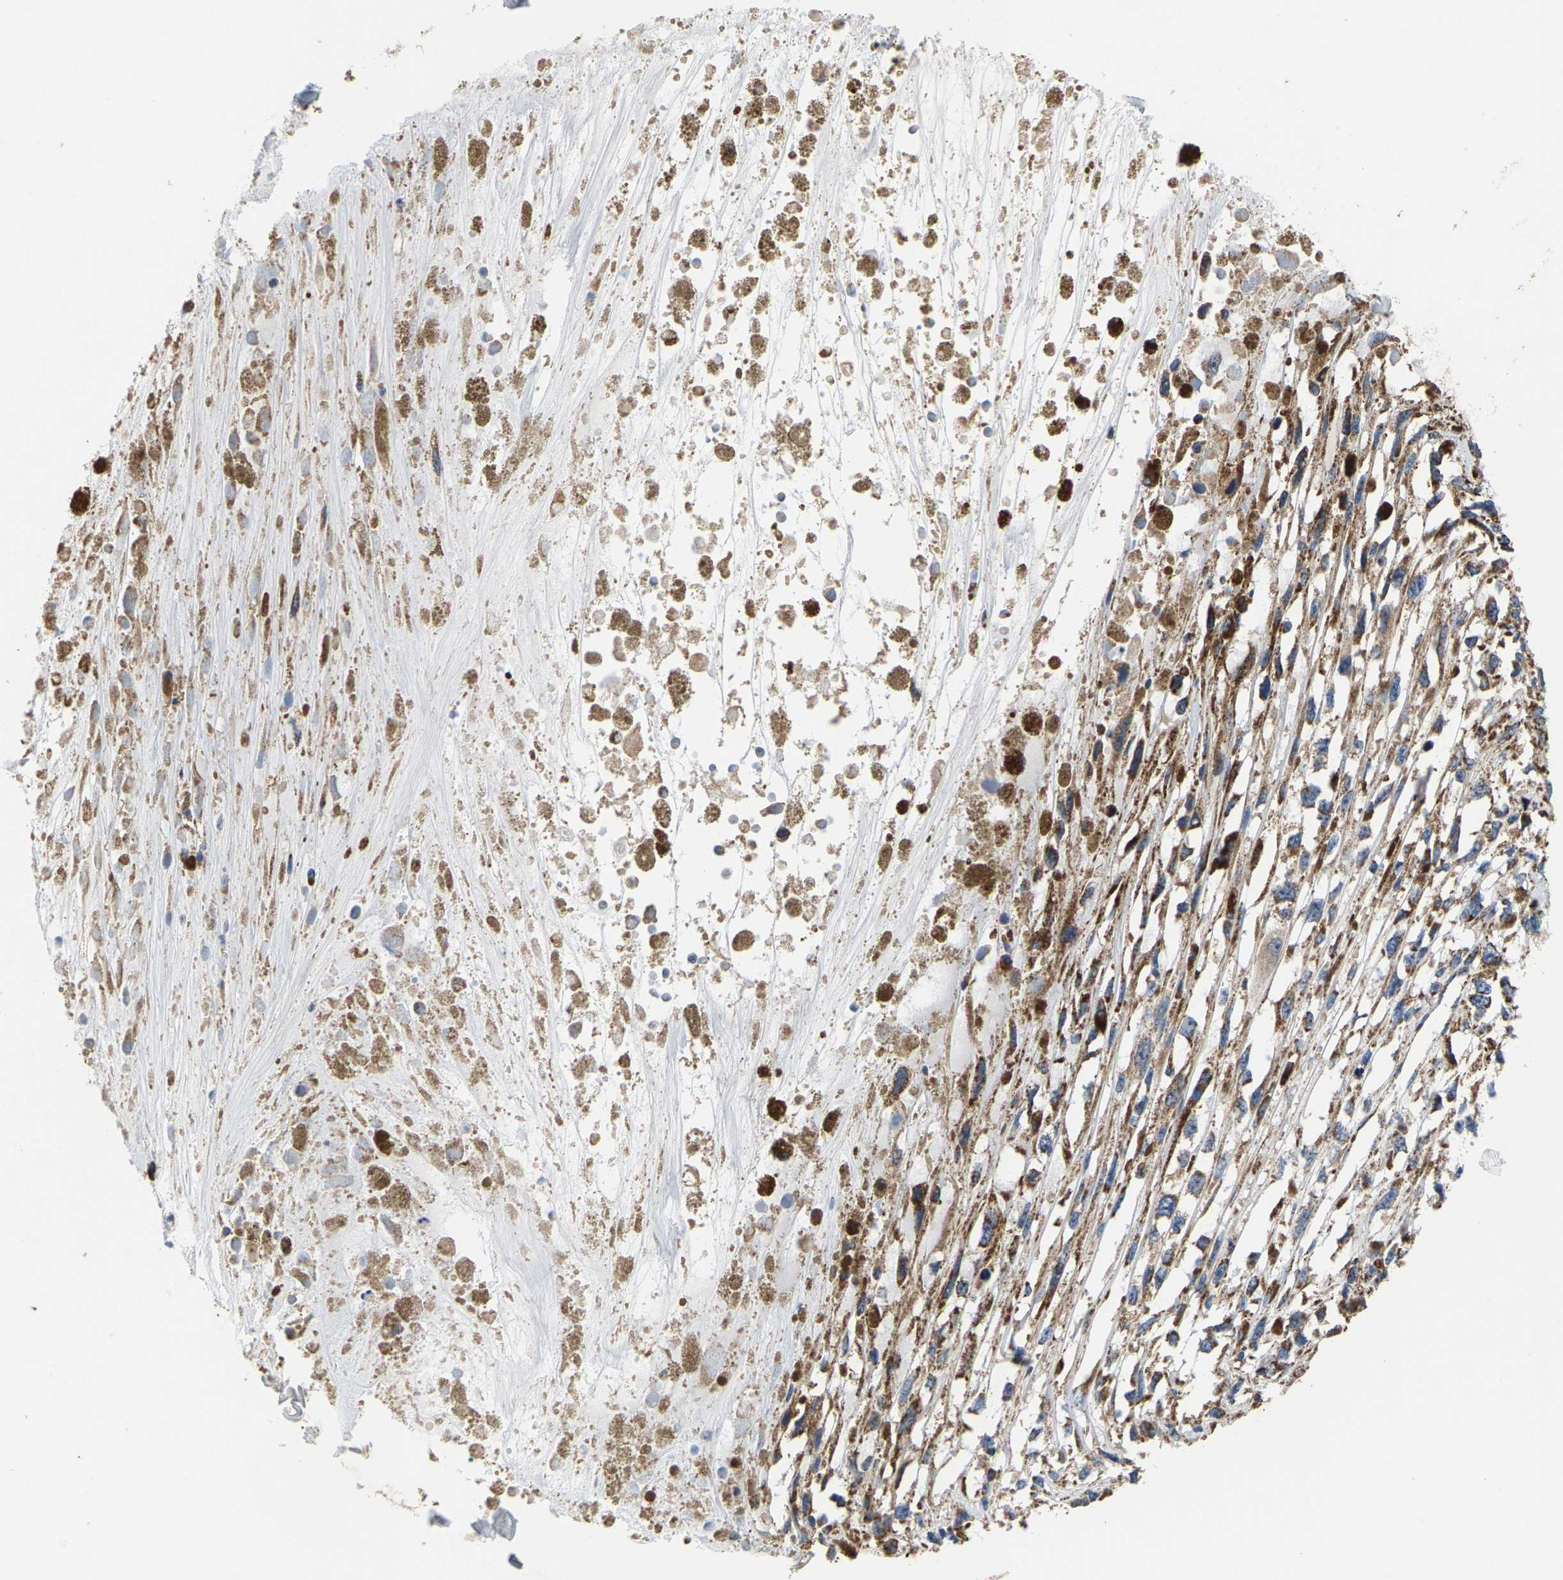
{"staining": {"intensity": "moderate", "quantity": ">75%", "location": "cytoplasmic/membranous"}, "tissue": "melanoma", "cell_type": "Tumor cells", "image_type": "cancer", "snomed": [{"axis": "morphology", "description": "Malignant melanoma, Metastatic site"}, {"axis": "topography", "description": "Lymph node"}], "caption": "A histopathology image showing moderate cytoplasmic/membranous staining in approximately >75% of tumor cells in melanoma, as visualized by brown immunohistochemical staining.", "gene": "SHMT2", "patient": {"sex": "male", "age": 59}}